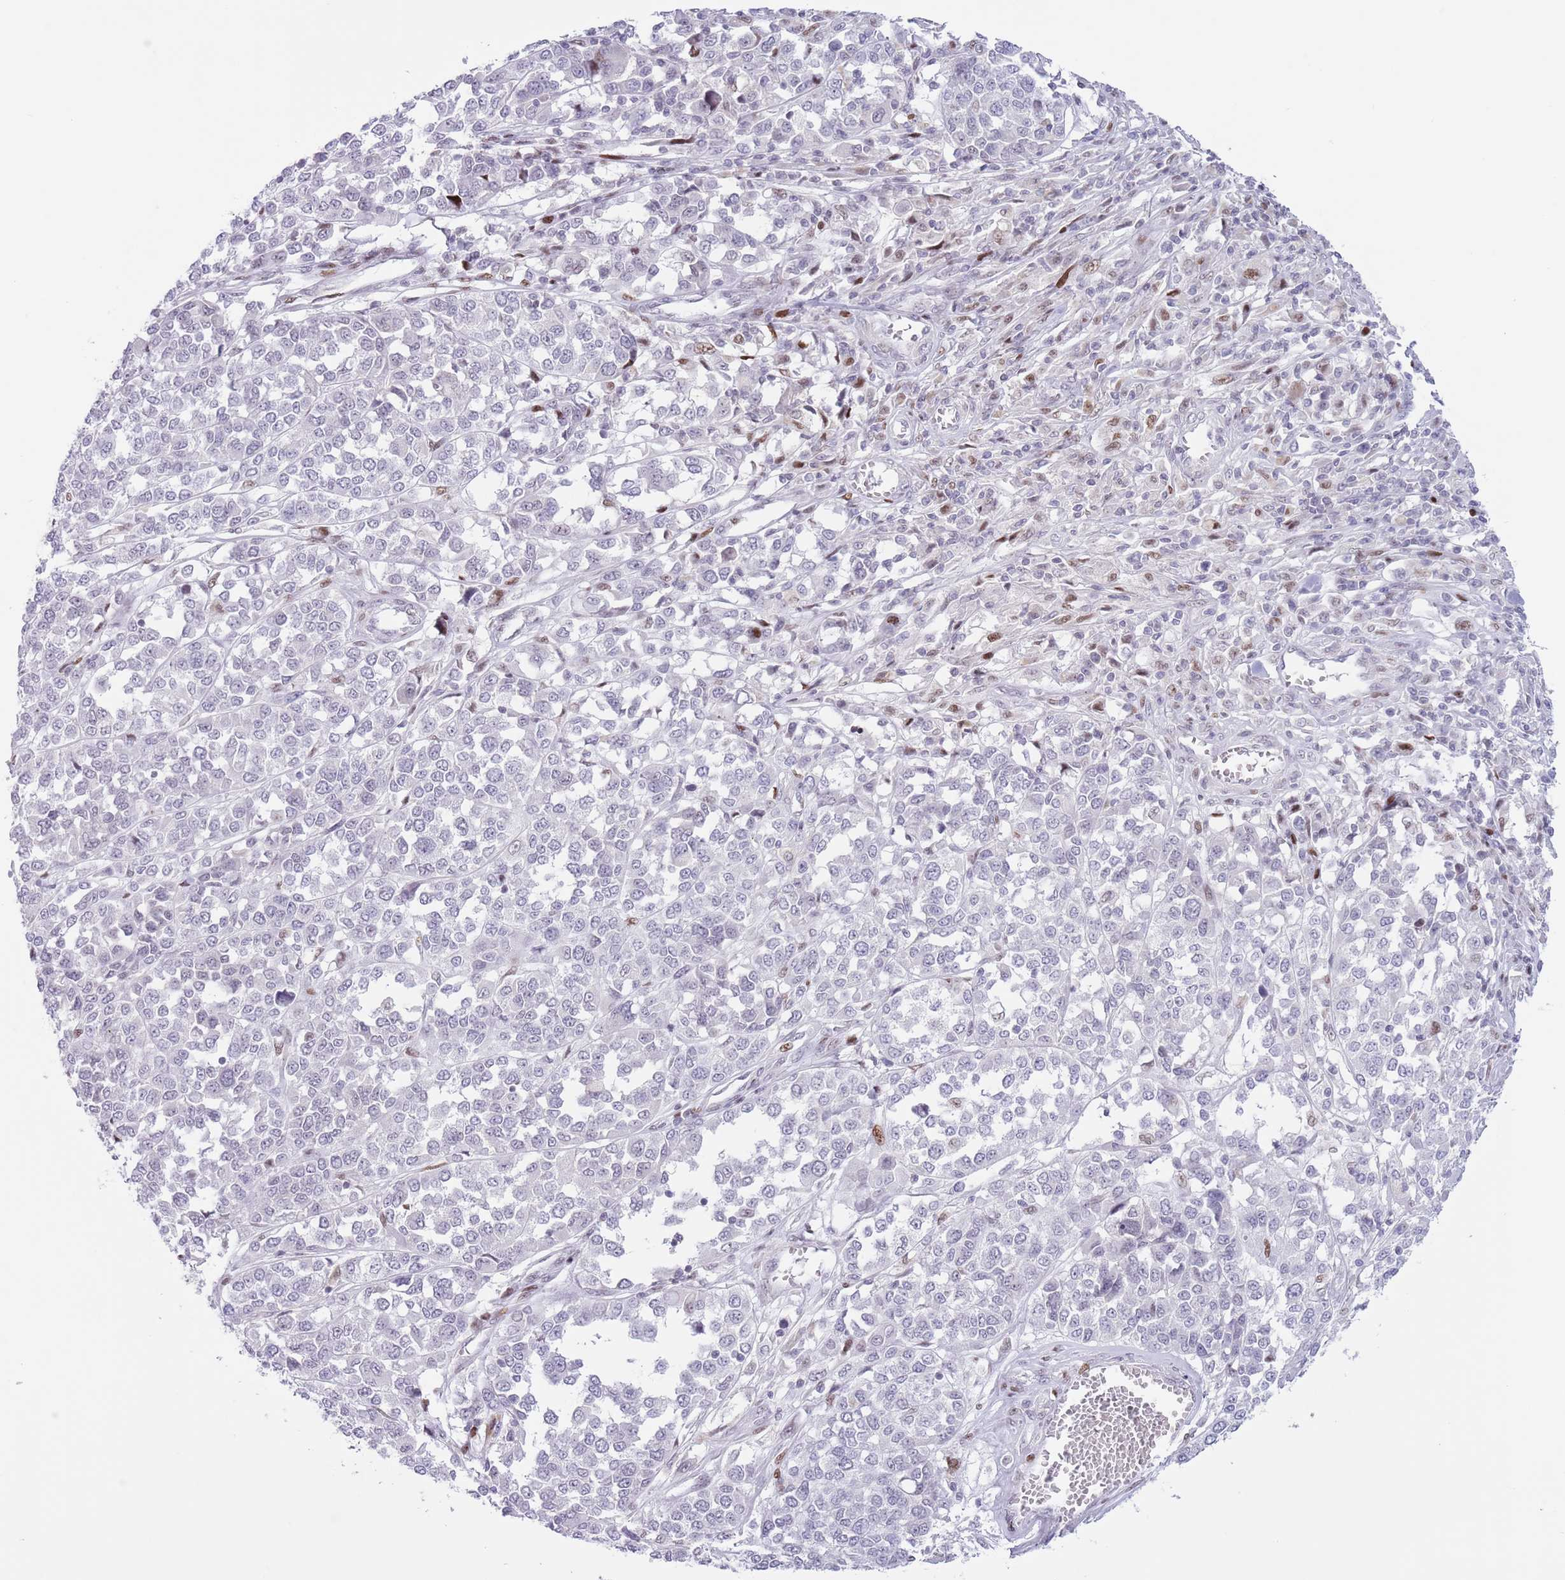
{"staining": {"intensity": "negative", "quantity": "none", "location": "none"}, "tissue": "melanoma", "cell_type": "Tumor cells", "image_type": "cancer", "snomed": [{"axis": "morphology", "description": "Malignant melanoma, Metastatic site"}, {"axis": "topography", "description": "Lymph node"}], "caption": "This is an IHC micrograph of melanoma. There is no staining in tumor cells.", "gene": "MFSD10", "patient": {"sex": "male", "age": 44}}